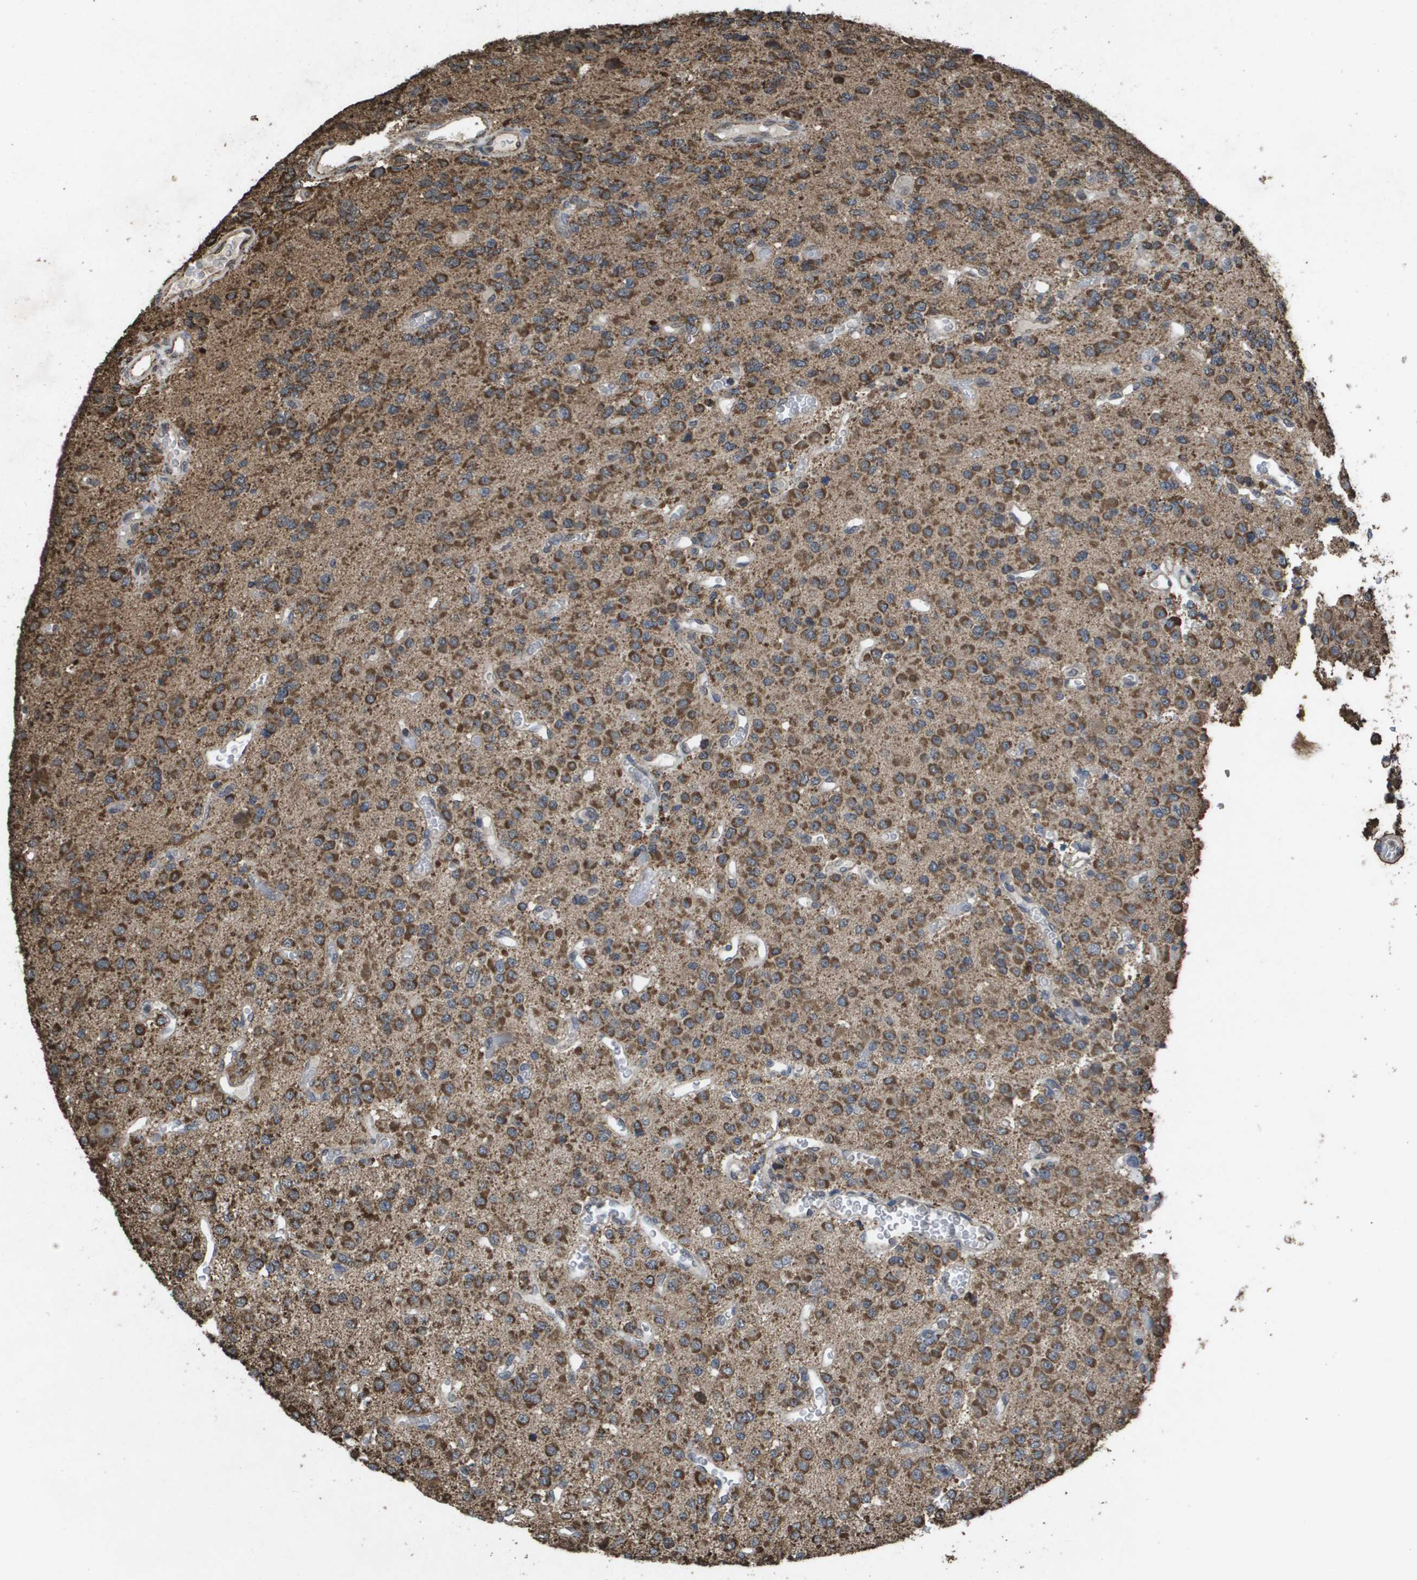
{"staining": {"intensity": "strong", "quantity": ">75%", "location": "cytoplasmic/membranous"}, "tissue": "glioma", "cell_type": "Tumor cells", "image_type": "cancer", "snomed": [{"axis": "morphology", "description": "Glioma, malignant, Low grade"}, {"axis": "topography", "description": "Brain"}], "caption": "Immunohistochemistry histopathology image of human low-grade glioma (malignant) stained for a protein (brown), which displays high levels of strong cytoplasmic/membranous expression in approximately >75% of tumor cells.", "gene": "HSPE1", "patient": {"sex": "male", "age": 38}}